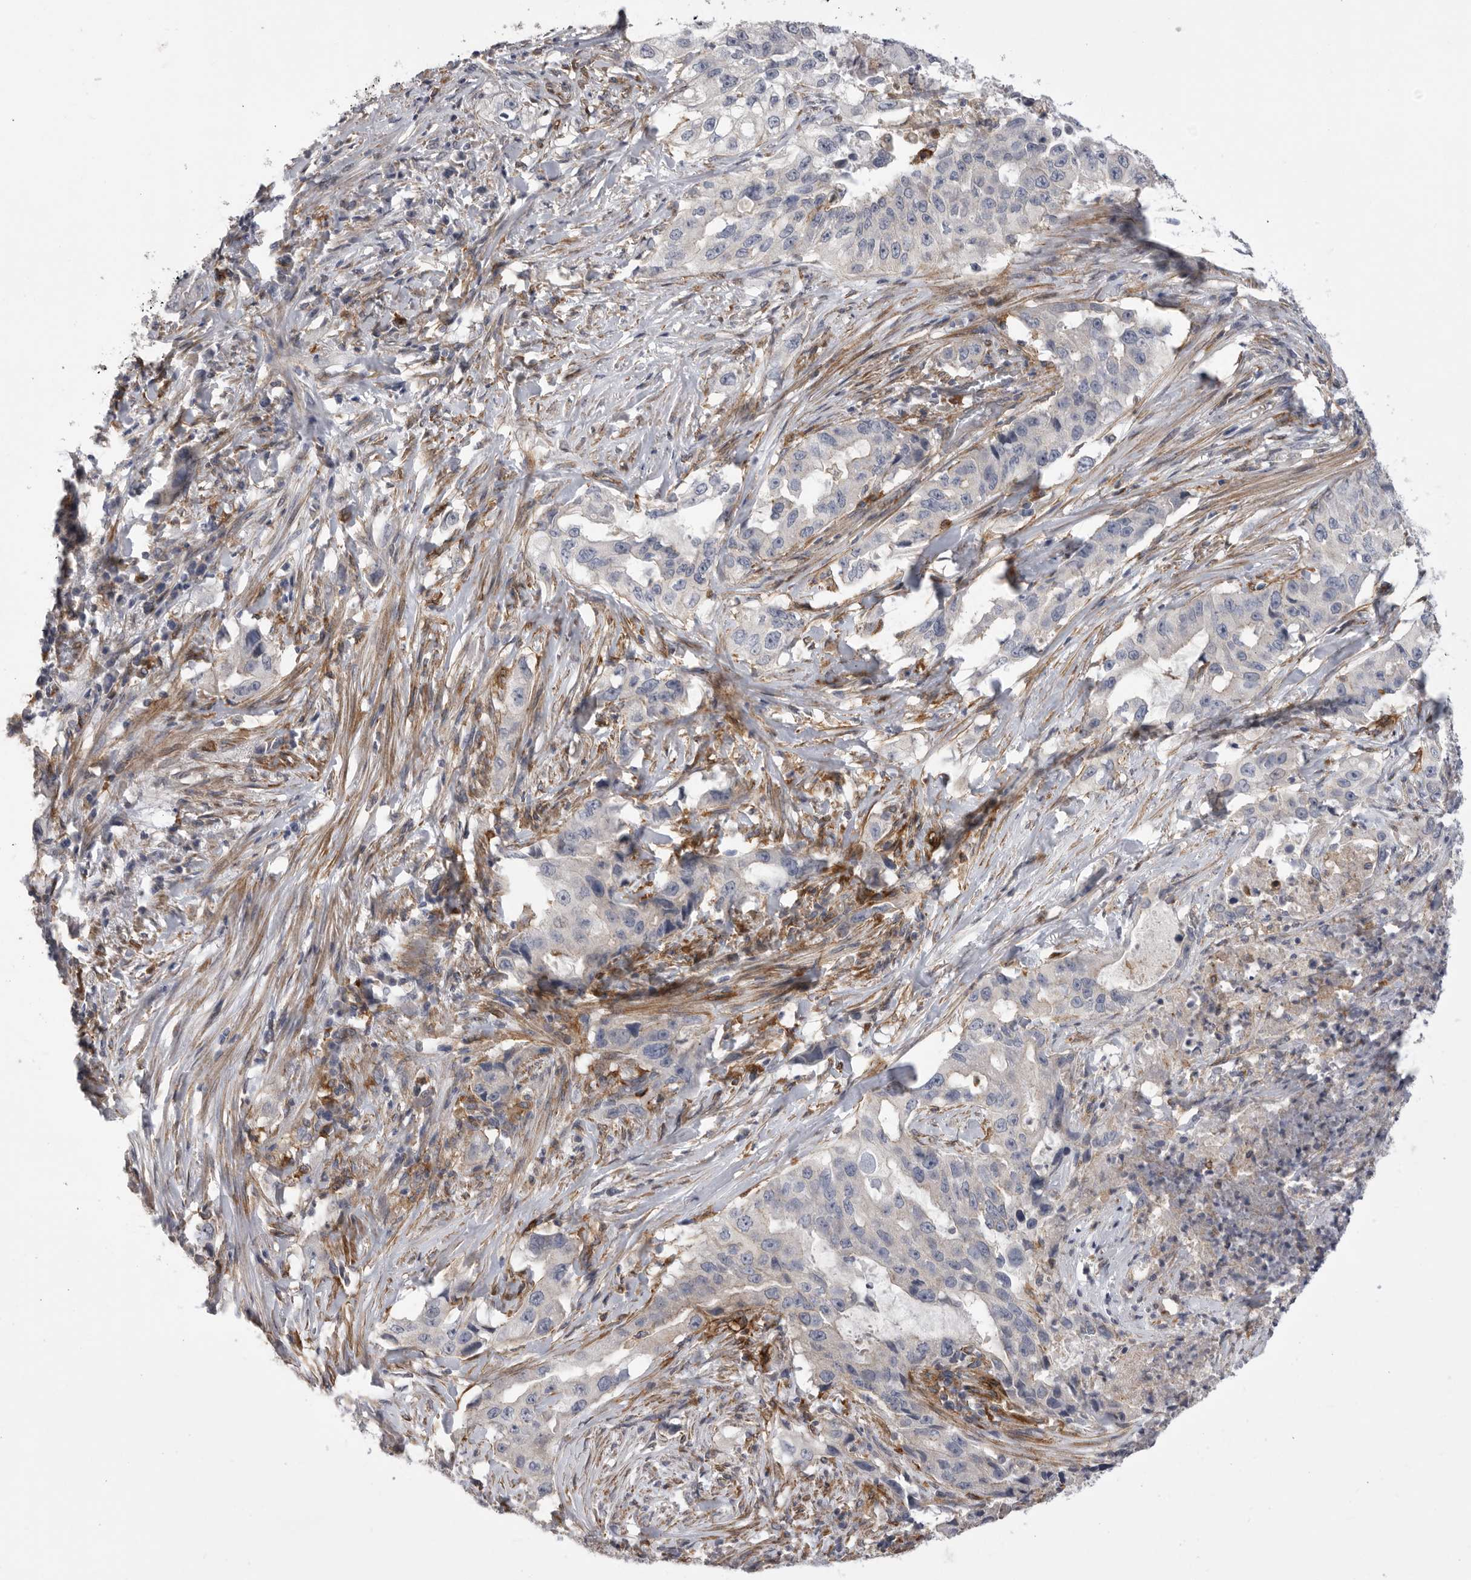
{"staining": {"intensity": "negative", "quantity": "none", "location": "none"}, "tissue": "lung cancer", "cell_type": "Tumor cells", "image_type": "cancer", "snomed": [{"axis": "morphology", "description": "Adenocarcinoma, NOS"}, {"axis": "topography", "description": "Lung"}], "caption": "Histopathology image shows no significant protein positivity in tumor cells of lung adenocarcinoma.", "gene": "SIGLEC10", "patient": {"sex": "female", "age": 51}}